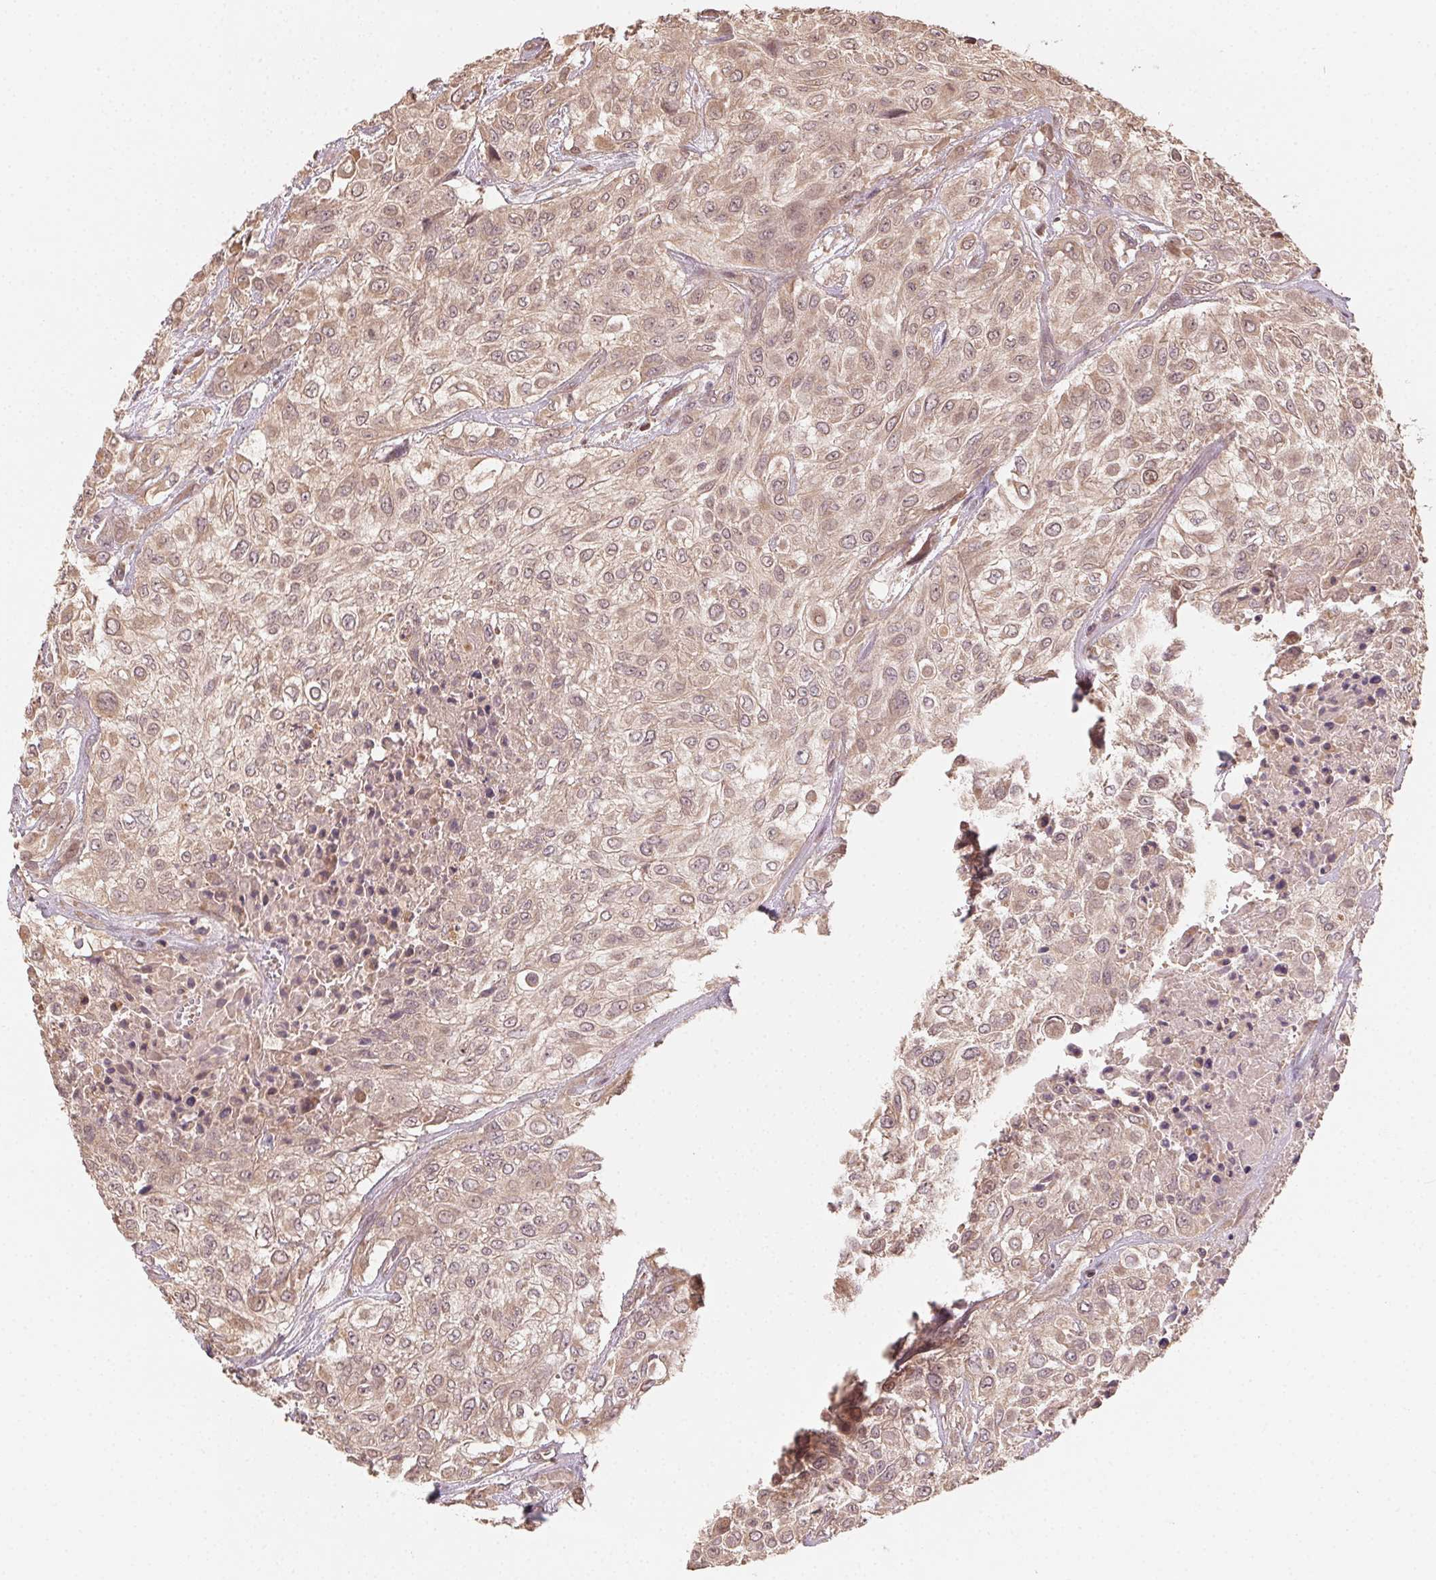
{"staining": {"intensity": "weak", "quantity": ">75%", "location": "cytoplasmic/membranous,nuclear"}, "tissue": "urothelial cancer", "cell_type": "Tumor cells", "image_type": "cancer", "snomed": [{"axis": "morphology", "description": "Urothelial carcinoma, High grade"}, {"axis": "topography", "description": "Urinary bladder"}], "caption": "DAB (3,3'-diaminobenzidine) immunohistochemical staining of human urothelial cancer demonstrates weak cytoplasmic/membranous and nuclear protein staining in approximately >75% of tumor cells.", "gene": "WBP2", "patient": {"sex": "male", "age": 57}}